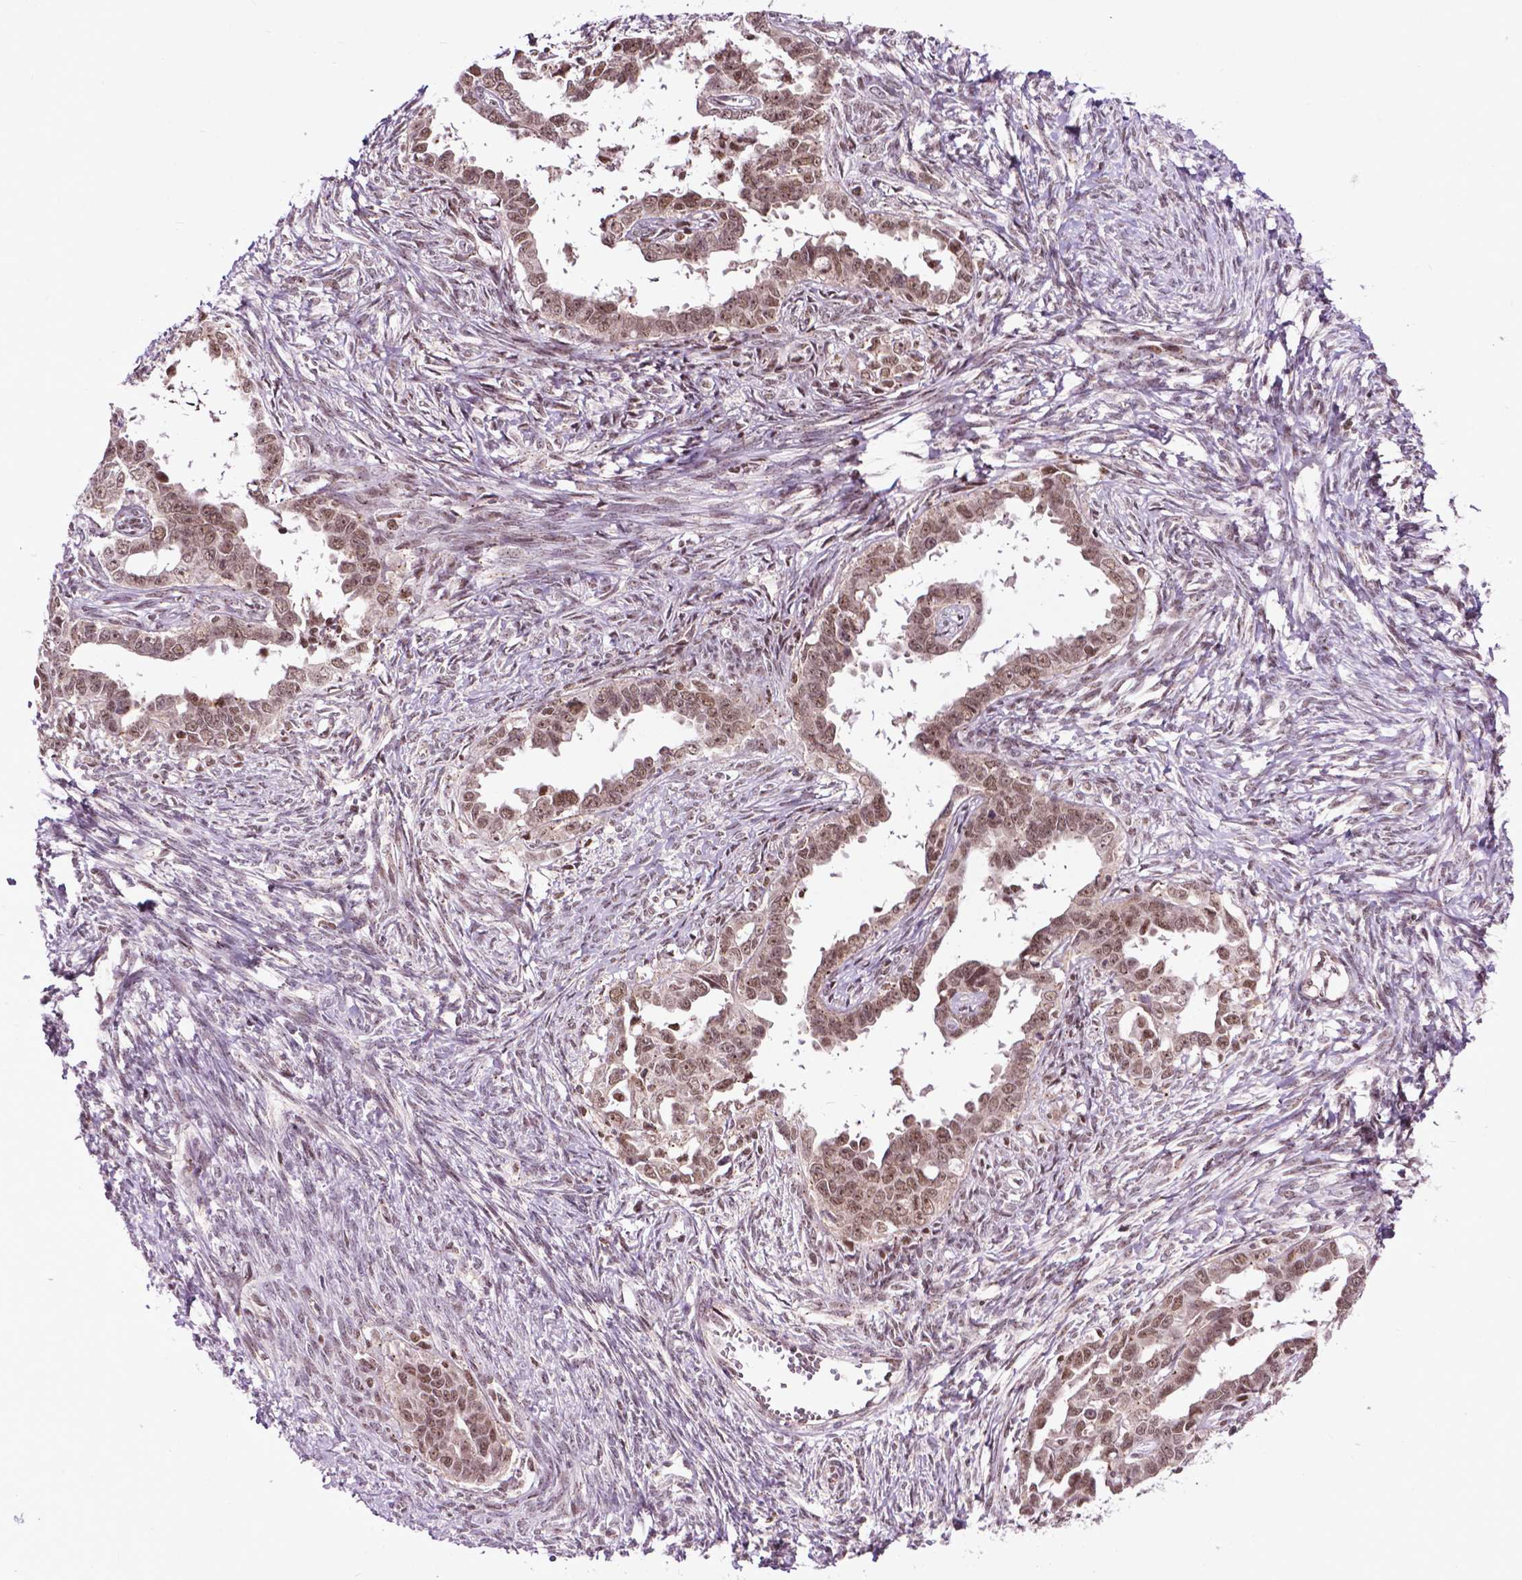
{"staining": {"intensity": "moderate", "quantity": ">75%", "location": "nuclear"}, "tissue": "ovarian cancer", "cell_type": "Tumor cells", "image_type": "cancer", "snomed": [{"axis": "morphology", "description": "Cystadenocarcinoma, serous, NOS"}, {"axis": "topography", "description": "Ovary"}], "caption": "This histopathology image displays immunohistochemistry (IHC) staining of human ovarian cancer (serous cystadenocarcinoma), with medium moderate nuclear positivity in about >75% of tumor cells.", "gene": "EAF1", "patient": {"sex": "female", "age": 69}}